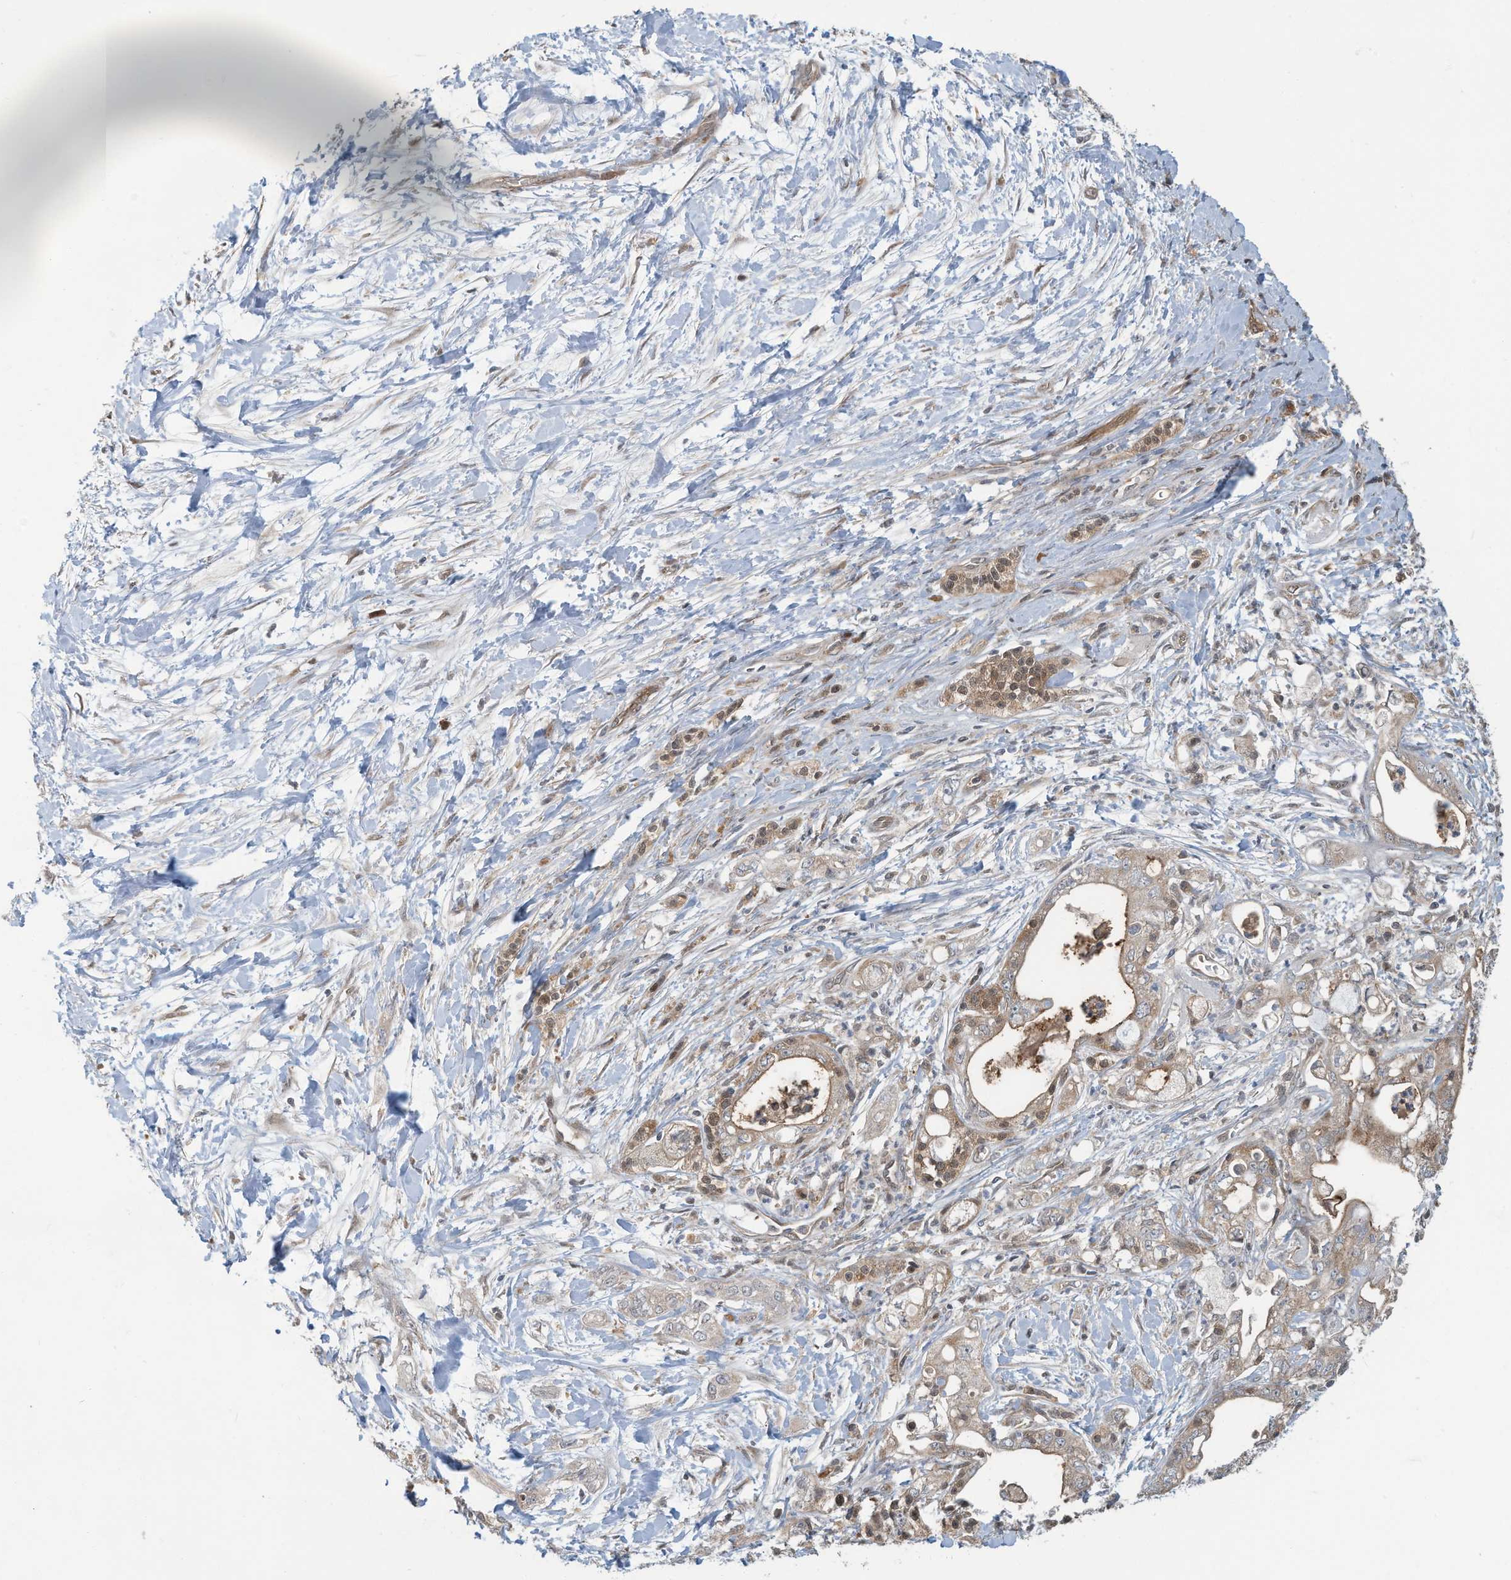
{"staining": {"intensity": "weak", "quantity": "25%-75%", "location": "cytoplasmic/membranous"}, "tissue": "pancreatic cancer", "cell_type": "Tumor cells", "image_type": "cancer", "snomed": [{"axis": "morphology", "description": "Adenocarcinoma, NOS"}, {"axis": "topography", "description": "Pancreas"}], "caption": "Tumor cells show low levels of weak cytoplasmic/membranous staining in approximately 25%-75% of cells in pancreatic cancer. (Stains: DAB in brown, nuclei in blue, Microscopy: brightfield microscopy at high magnification).", "gene": "ERI2", "patient": {"sex": "male", "age": 70}}